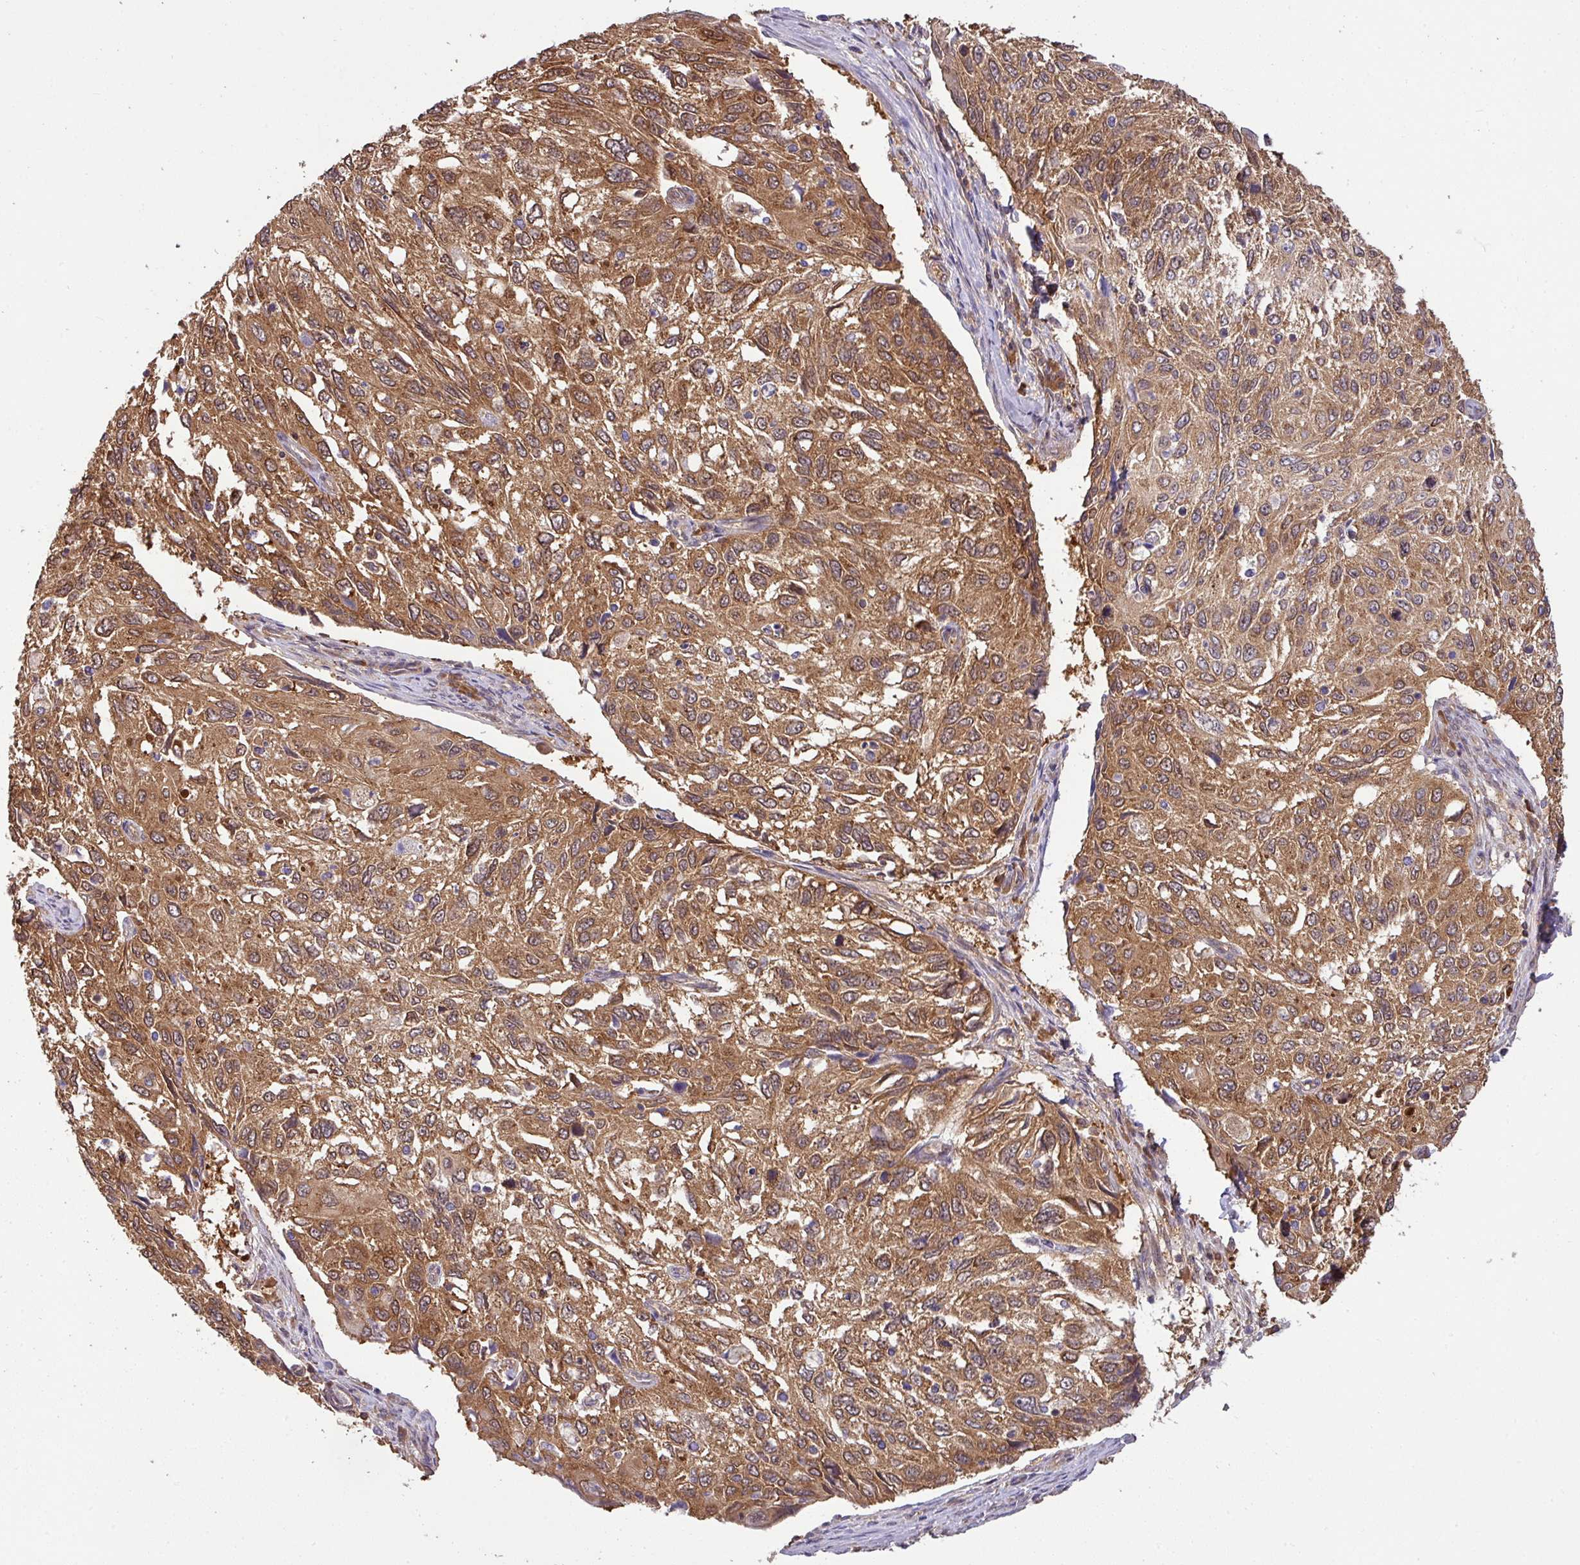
{"staining": {"intensity": "moderate", "quantity": ">75%", "location": "cytoplasmic/membranous"}, "tissue": "cervical cancer", "cell_type": "Tumor cells", "image_type": "cancer", "snomed": [{"axis": "morphology", "description": "Squamous cell carcinoma, NOS"}, {"axis": "topography", "description": "Cervix"}], "caption": "Human cervical cancer (squamous cell carcinoma) stained with a brown dye shows moderate cytoplasmic/membranous positive expression in approximately >75% of tumor cells.", "gene": "GSPT1", "patient": {"sex": "female", "age": 70}}